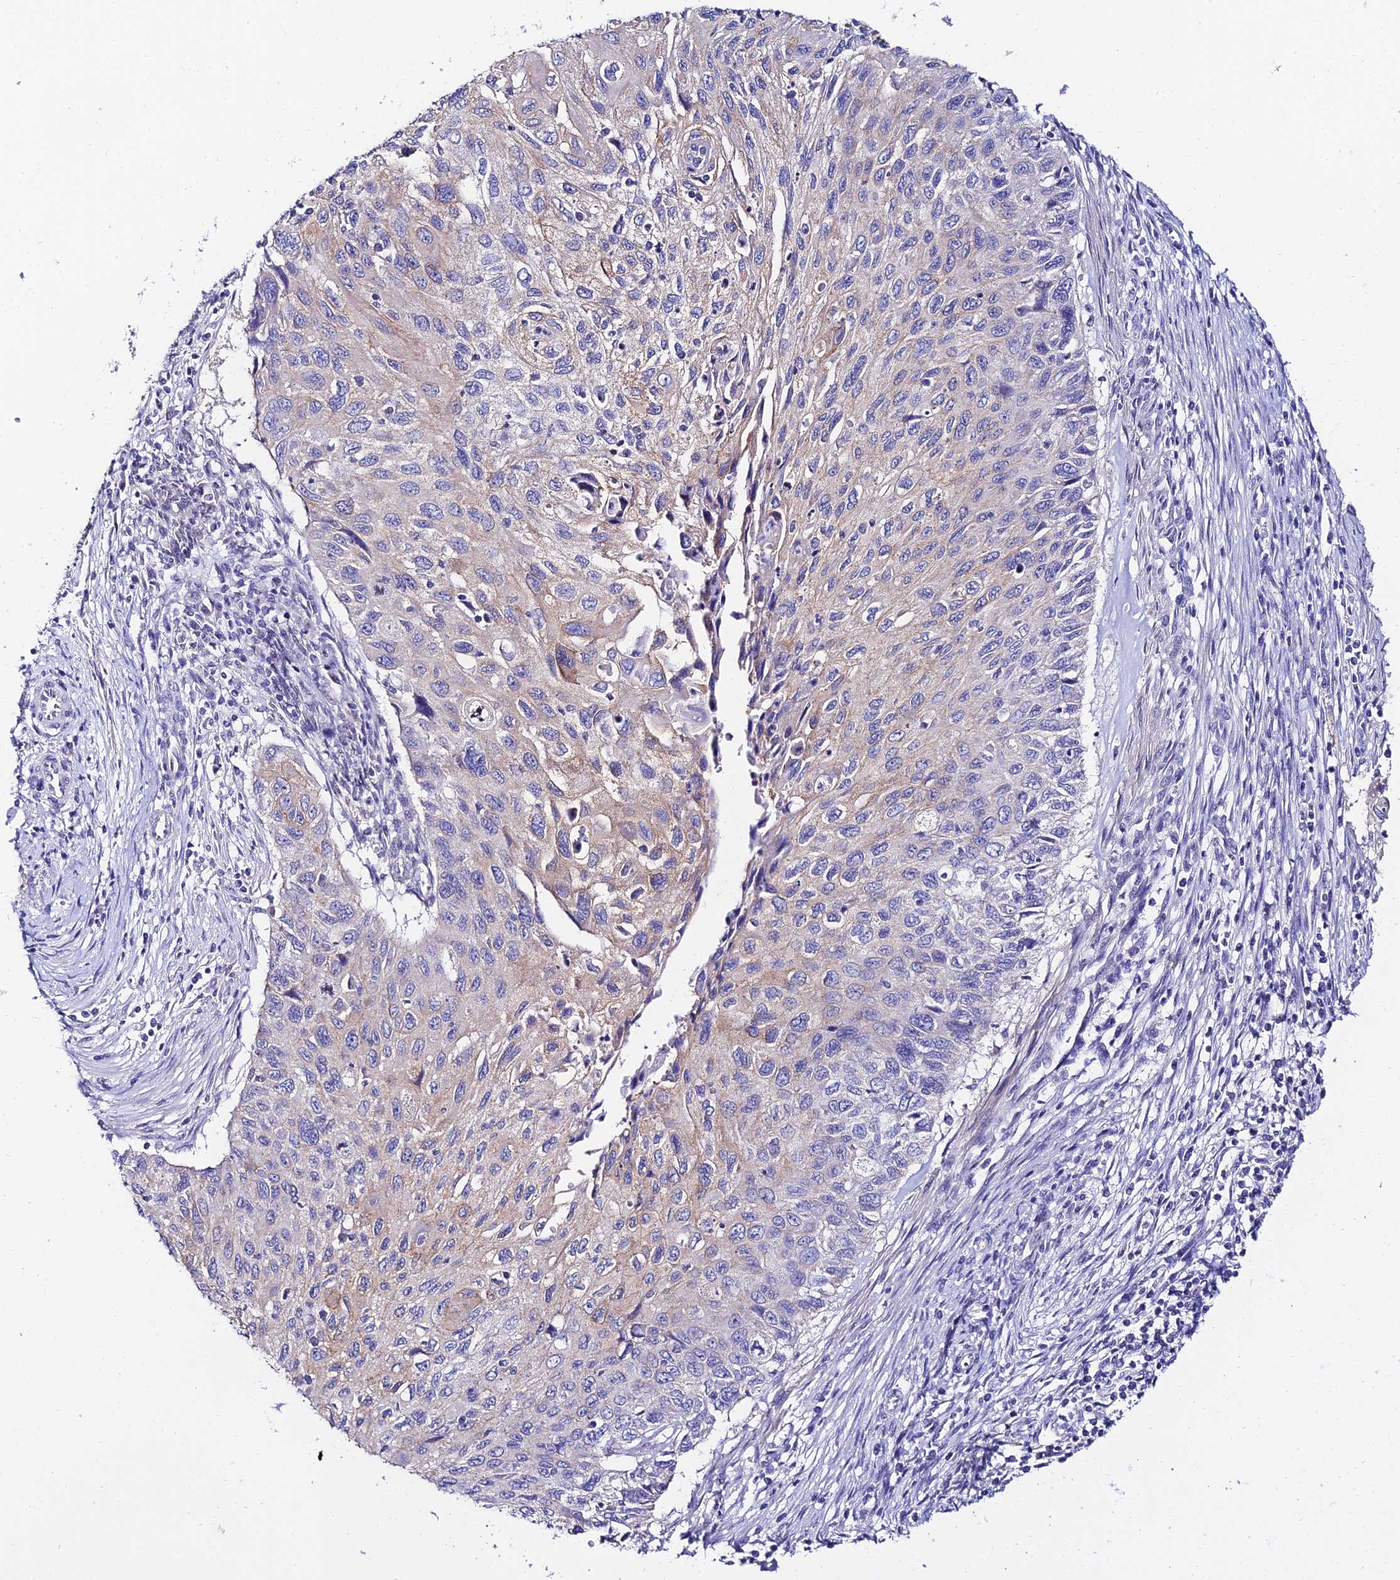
{"staining": {"intensity": "weak", "quantity": "<25%", "location": "cytoplasmic/membranous"}, "tissue": "cervical cancer", "cell_type": "Tumor cells", "image_type": "cancer", "snomed": [{"axis": "morphology", "description": "Squamous cell carcinoma, NOS"}, {"axis": "topography", "description": "Cervix"}], "caption": "Cervical cancer (squamous cell carcinoma) was stained to show a protein in brown. There is no significant staining in tumor cells.", "gene": "ATG16L2", "patient": {"sex": "female", "age": 70}}